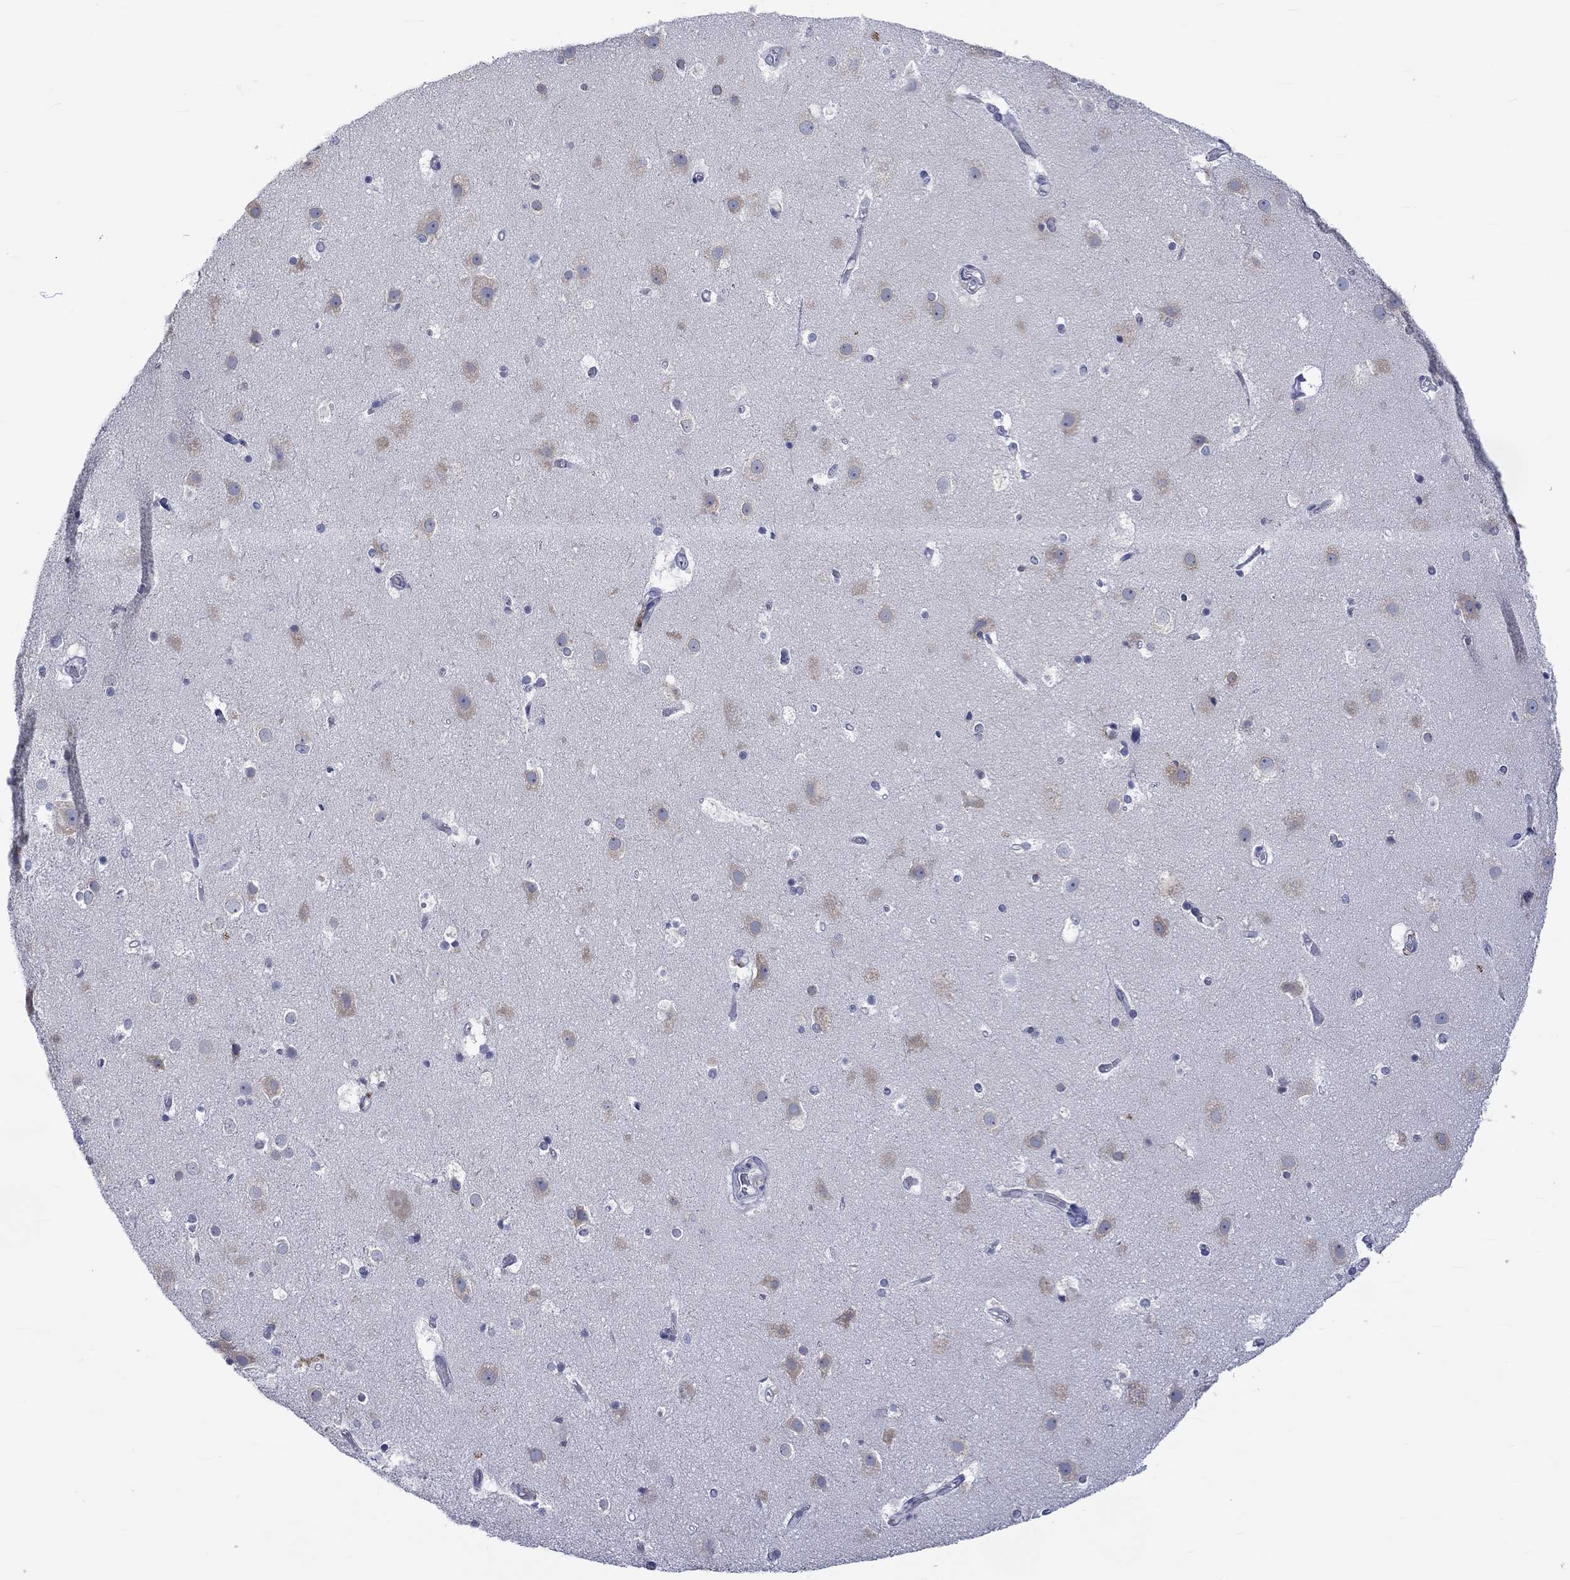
{"staining": {"intensity": "negative", "quantity": "none", "location": "none"}, "tissue": "cerebral cortex", "cell_type": "Endothelial cells", "image_type": "normal", "snomed": [{"axis": "morphology", "description": "Normal tissue, NOS"}, {"axis": "topography", "description": "Cerebral cortex"}], "caption": "DAB (3,3'-diaminobenzidine) immunohistochemical staining of normal cerebral cortex demonstrates no significant expression in endothelial cells.", "gene": "CERS1", "patient": {"sex": "female", "age": 52}}